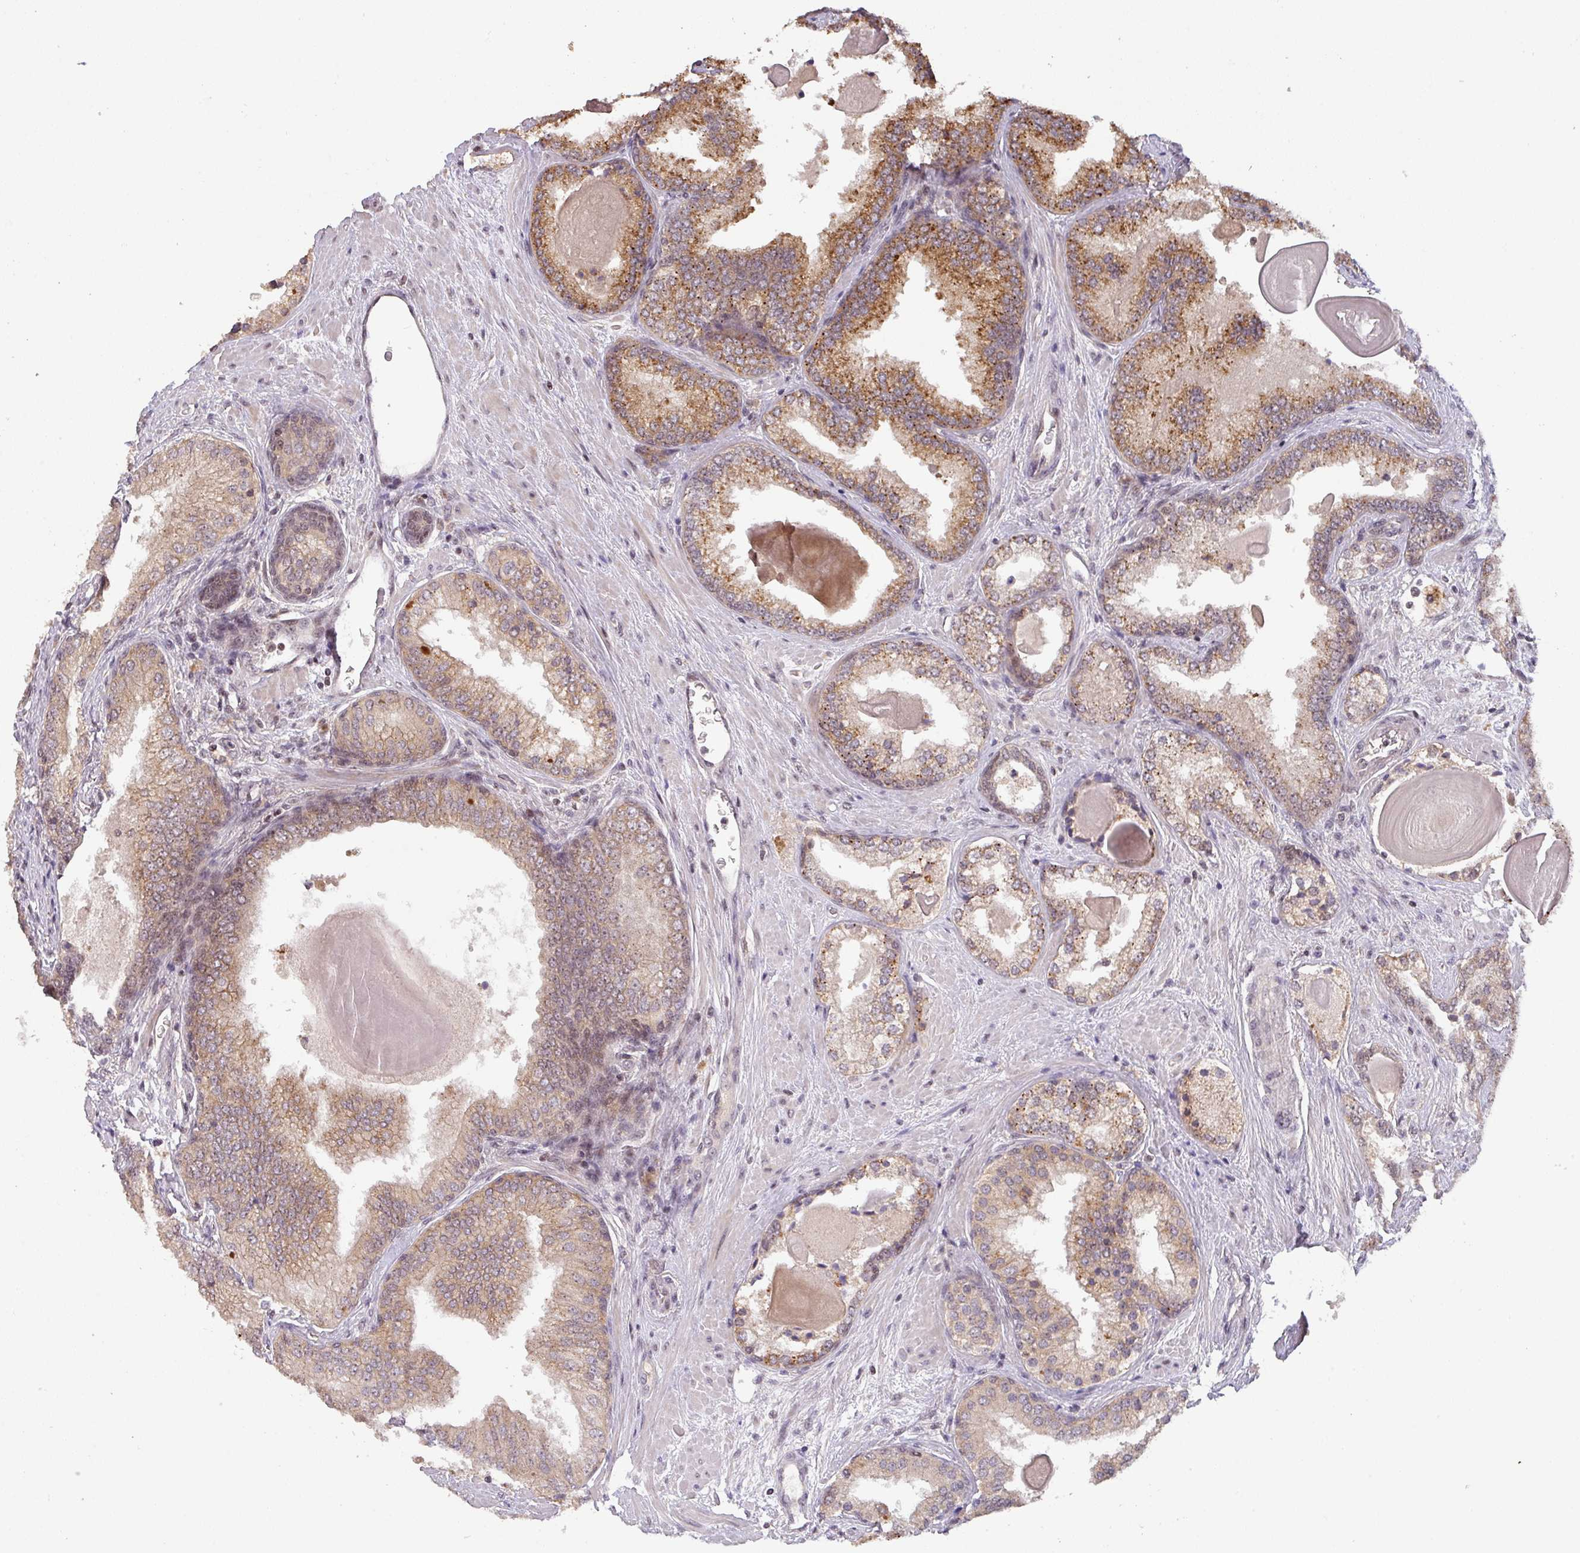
{"staining": {"intensity": "moderate", "quantity": ">75%", "location": "cytoplasmic/membranous"}, "tissue": "prostate cancer", "cell_type": "Tumor cells", "image_type": "cancer", "snomed": [{"axis": "morphology", "description": "Adenocarcinoma, High grade"}, {"axis": "topography", "description": "Prostate"}], "caption": "Immunohistochemistry (IHC) (DAB (3,3'-diaminobenzidine)) staining of prostate cancer (adenocarcinoma (high-grade)) exhibits moderate cytoplasmic/membranous protein positivity in about >75% of tumor cells.", "gene": "ZBTB14", "patient": {"sex": "male", "age": 63}}